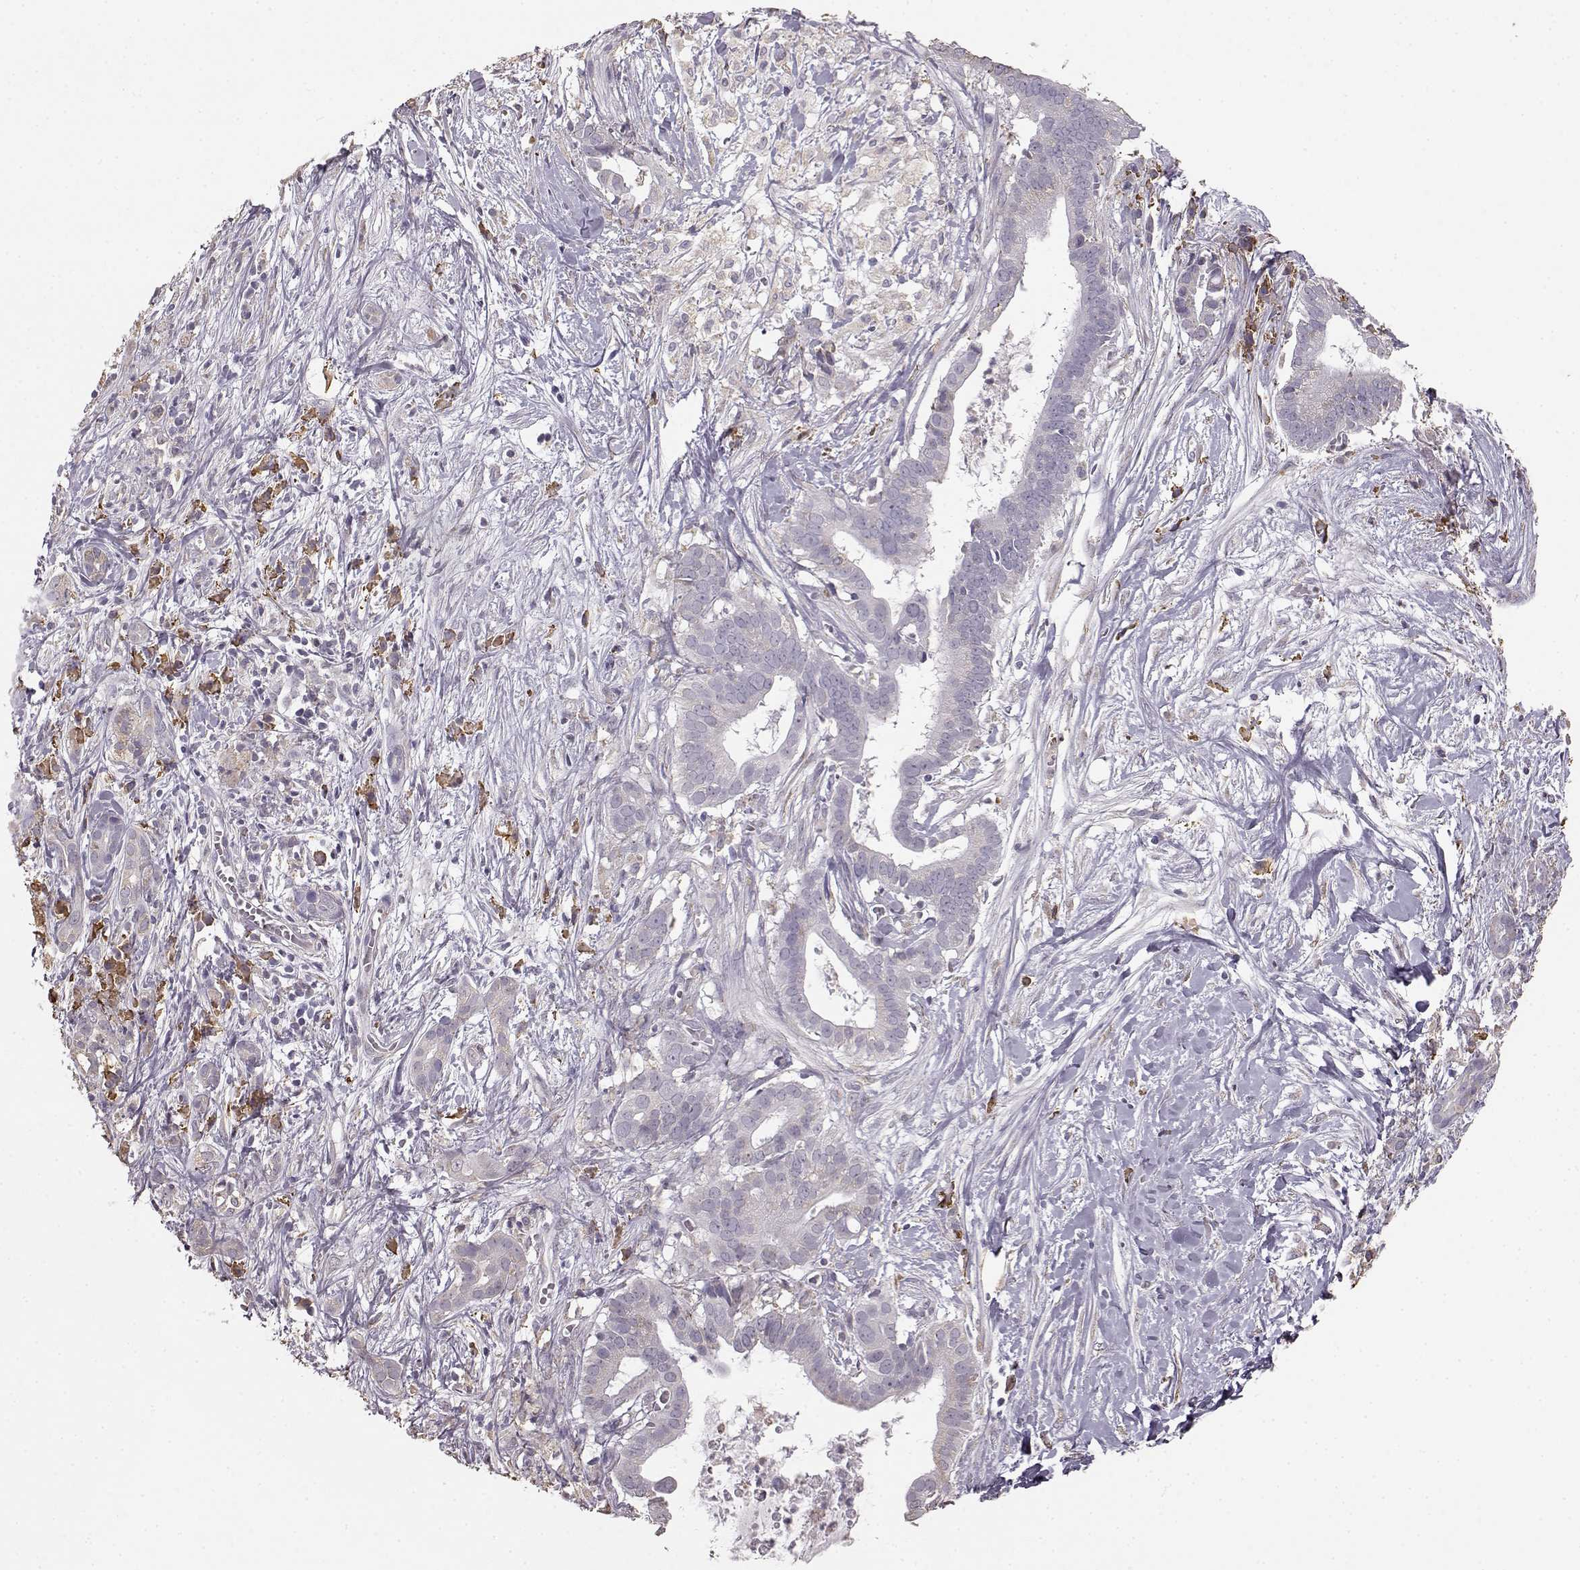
{"staining": {"intensity": "negative", "quantity": "none", "location": "none"}, "tissue": "pancreatic cancer", "cell_type": "Tumor cells", "image_type": "cancer", "snomed": [{"axis": "morphology", "description": "Adenocarcinoma, NOS"}, {"axis": "topography", "description": "Pancreas"}], "caption": "High power microscopy image of an immunohistochemistry (IHC) histopathology image of pancreatic cancer, revealing no significant expression in tumor cells.", "gene": "GABRG3", "patient": {"sex": "male", "age": 61}}